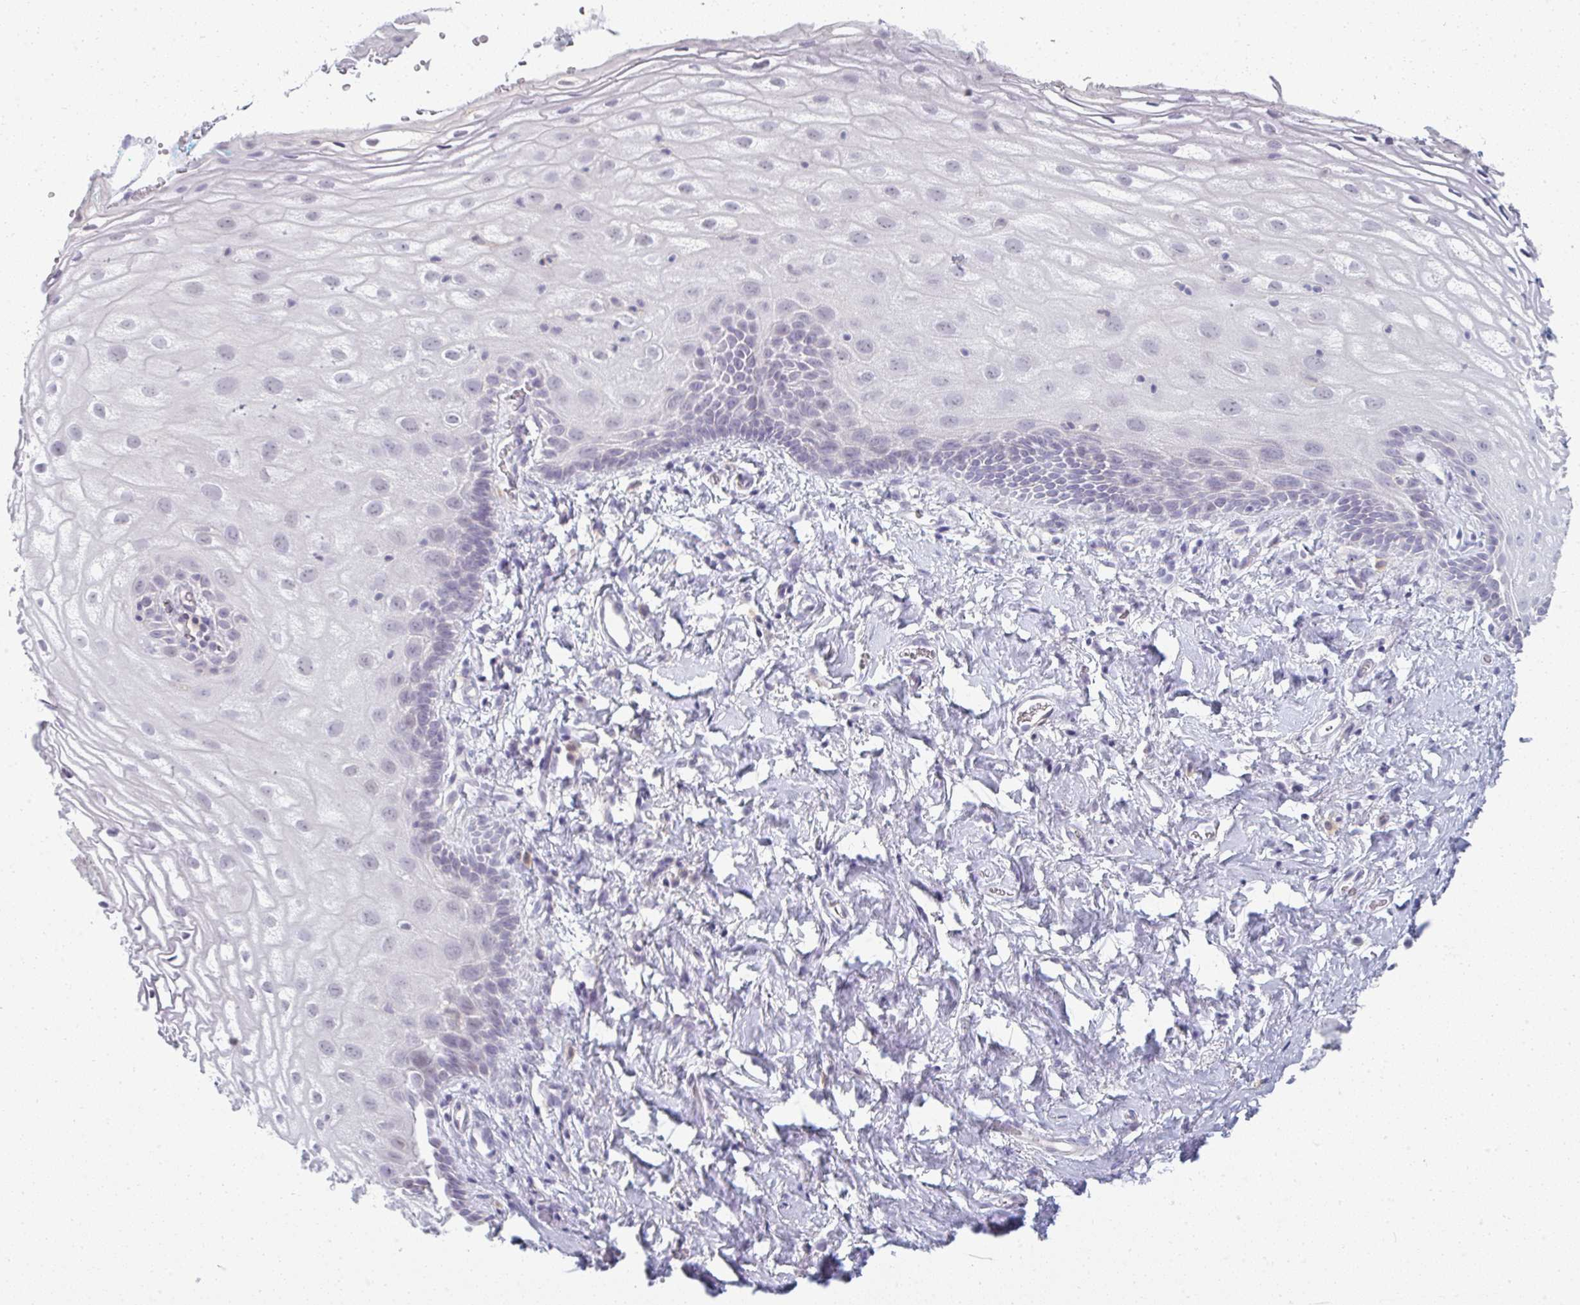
{"staining": {"intensity": "negative", "quantity": "none", "location": "none"}, "tissue": "vagina", "cell_type": "Squamous epithelial cells", "image_type": "normal", "snomed": [{"axis": "morphology", "description": "Normal tissue, NOS"}, {"axis": "morphology", "description": "Adenocarcinoma, NOS"}, {"axis": "topography", "description": "Rectum"}, {"axis": "topography", "description": "Vagina"}, {"axis": "topography", "description": "Peripheral nerve tissue"}], "caption": "Vagina was stained to show a protein in brown. There is no significant staining in squamous epithelial cells. (Immunohistochemistry (ihc), brightfield microscopy, high magnification).", "gene": "PPFIA4", "patient": {"sex": "female", "age": 71}}